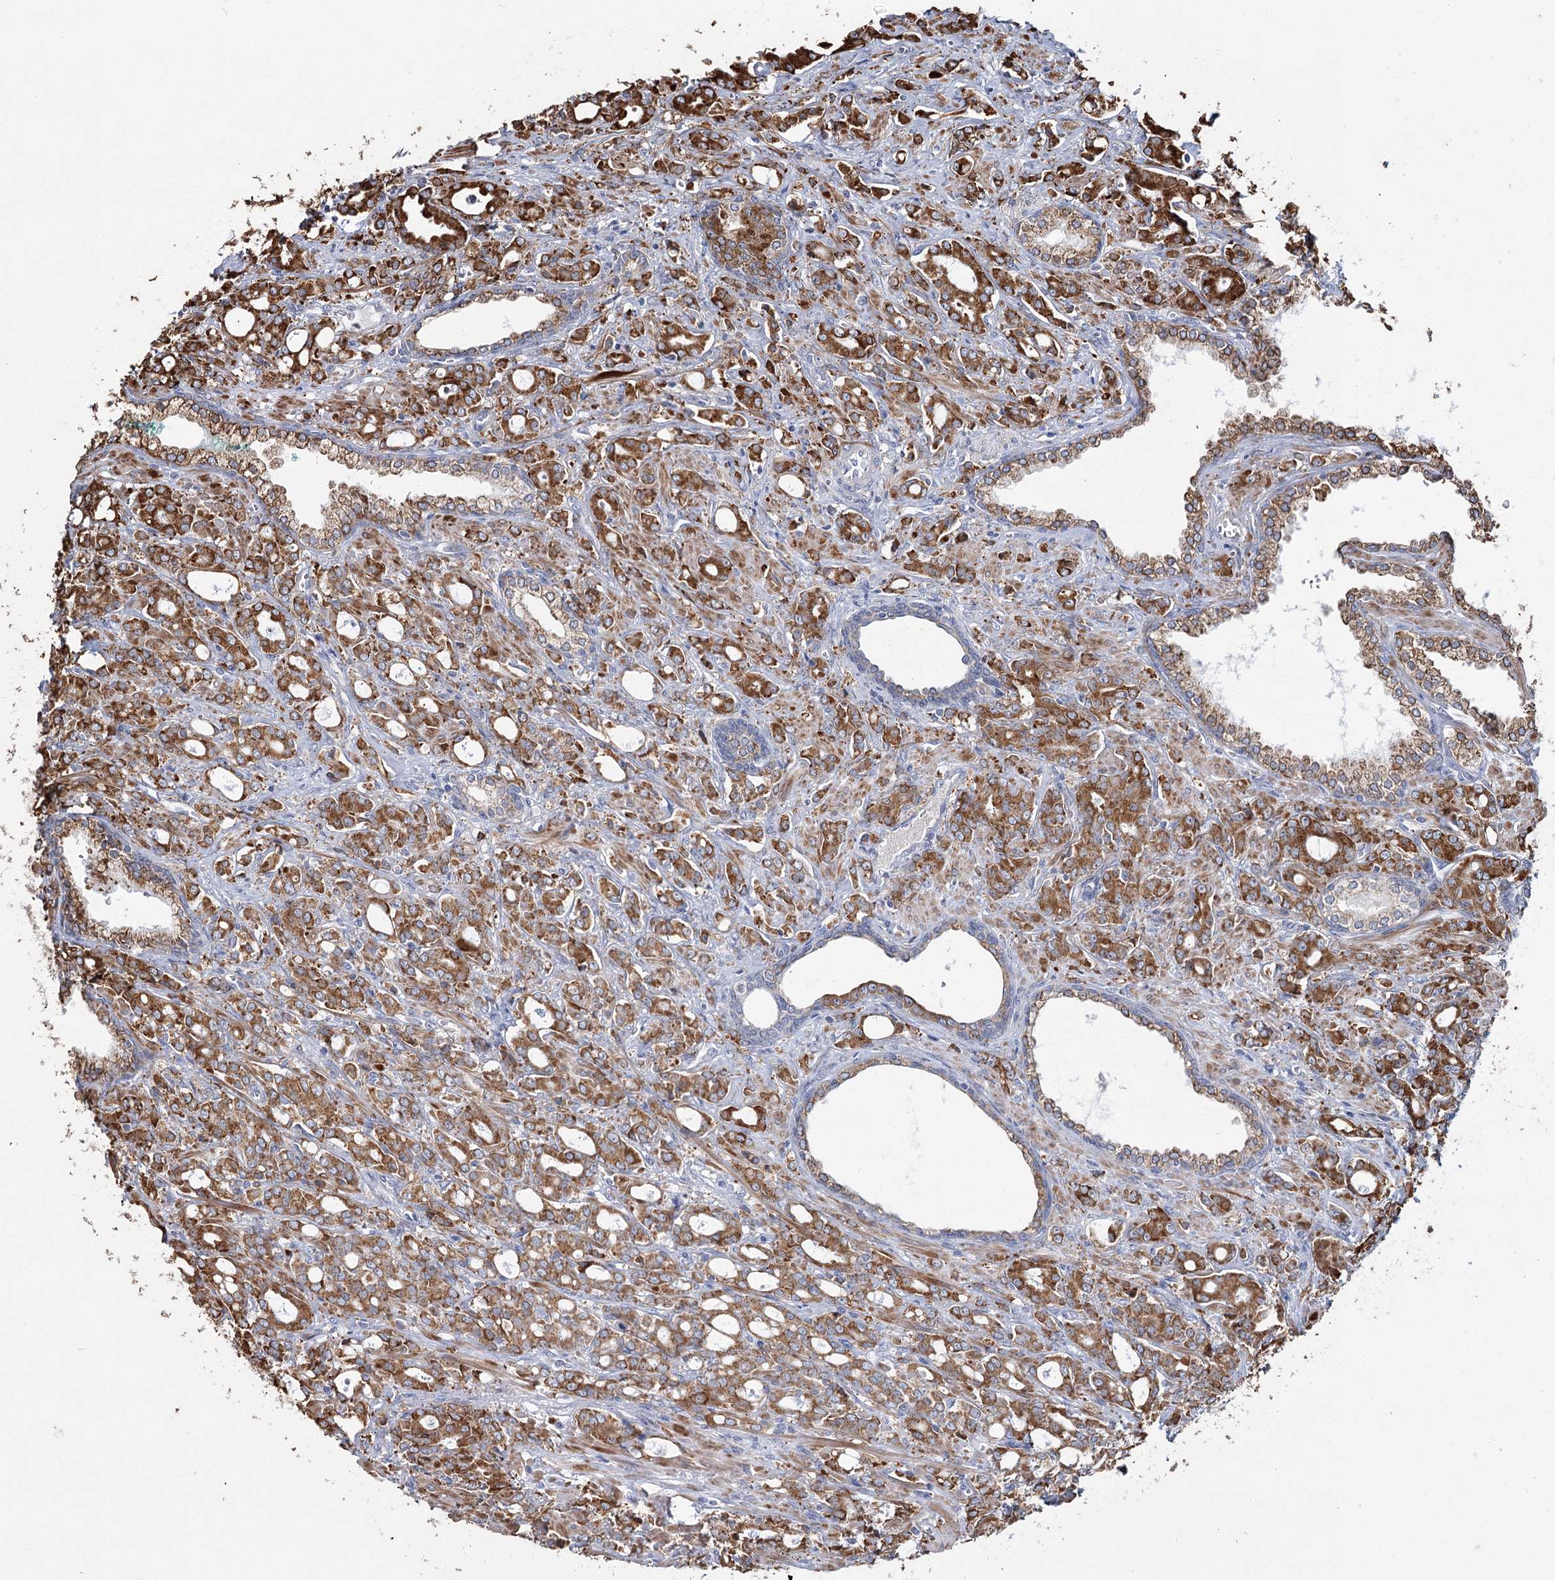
{"staining": {"intensity": "strong", "quantity": ">75%", "location": "cytoplasmic/membranous"}, "tissue": "prostate cancer", "cell_type": "Tumor cells", "image_type": "cancer", "snomed": [{"axis": "morphology", "description": "Adenocarcinoma, High grade"}, {"axis": "topography", "description": "Prostate"}], "caption": "Protein analysis of prostate high-grade adenocarcinoma tissue displays strong cytoplasmic/membranous expression in about >75% of tumor cells.", "gene": "ZCCHC9", "patient": {"sex": "male", "age": 72}}